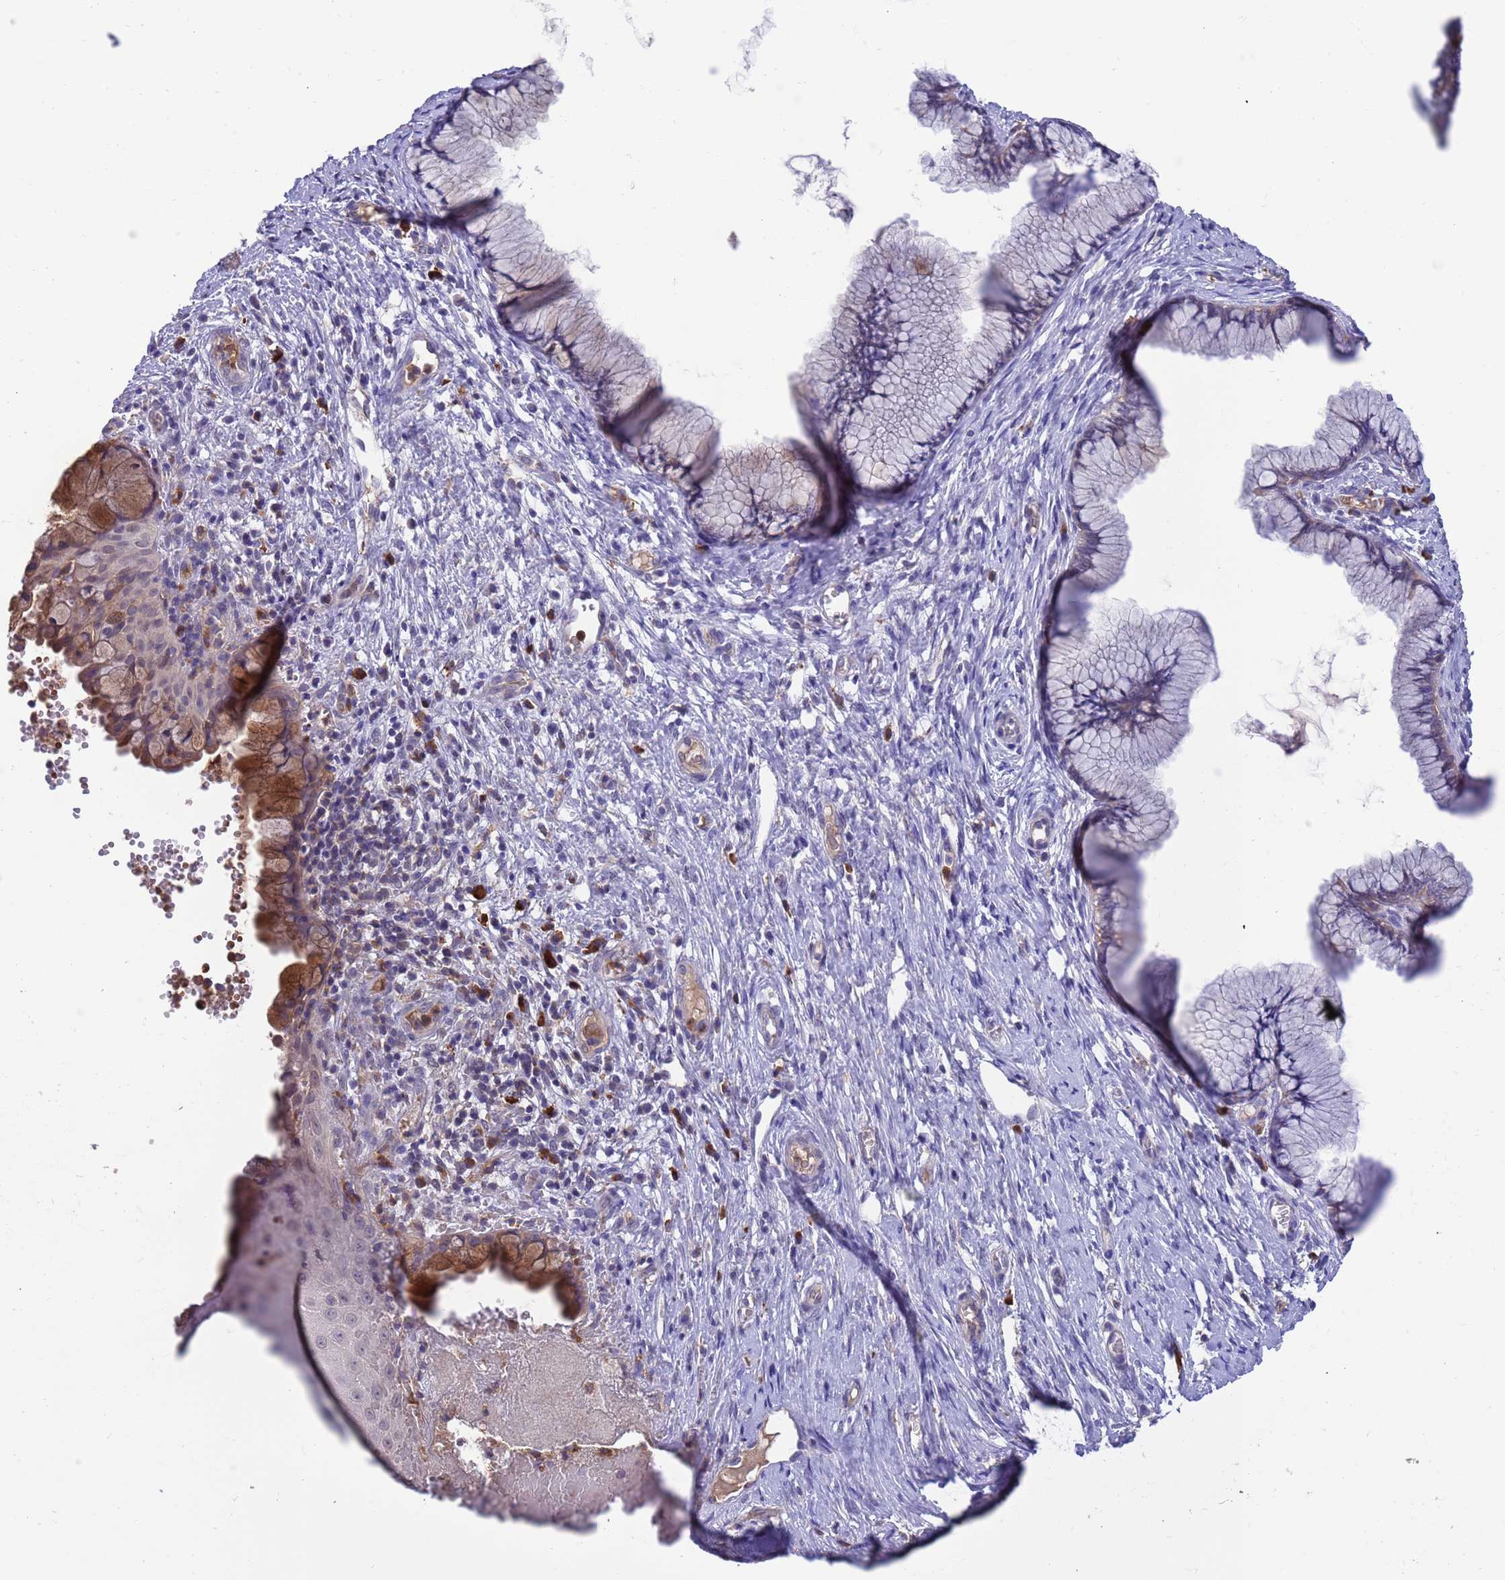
{"staining": {"intensity": "moderate", "quantity": "<25%", "location": "cytoplasmic/membranous"}, "tissue": "cervix", "cell_type": "Glandular cells", "image_type": "normal", "snomed": [{"axis": "morphology", "description": "Normal tissue, NOS"}, {"axis": "topography", "description": "Cervix"}], "caption": "This photomicrograph exhibits normal cervix stained with immunohistochemistry (IHC) to label a protein in brown. The cytoplasmic/membranous of glandular cells show moderate positivity for the protein. Nuclei are counter-stained blue.", "gene": "AMPD3", "patient": {"sex": "female", "age": 42}}